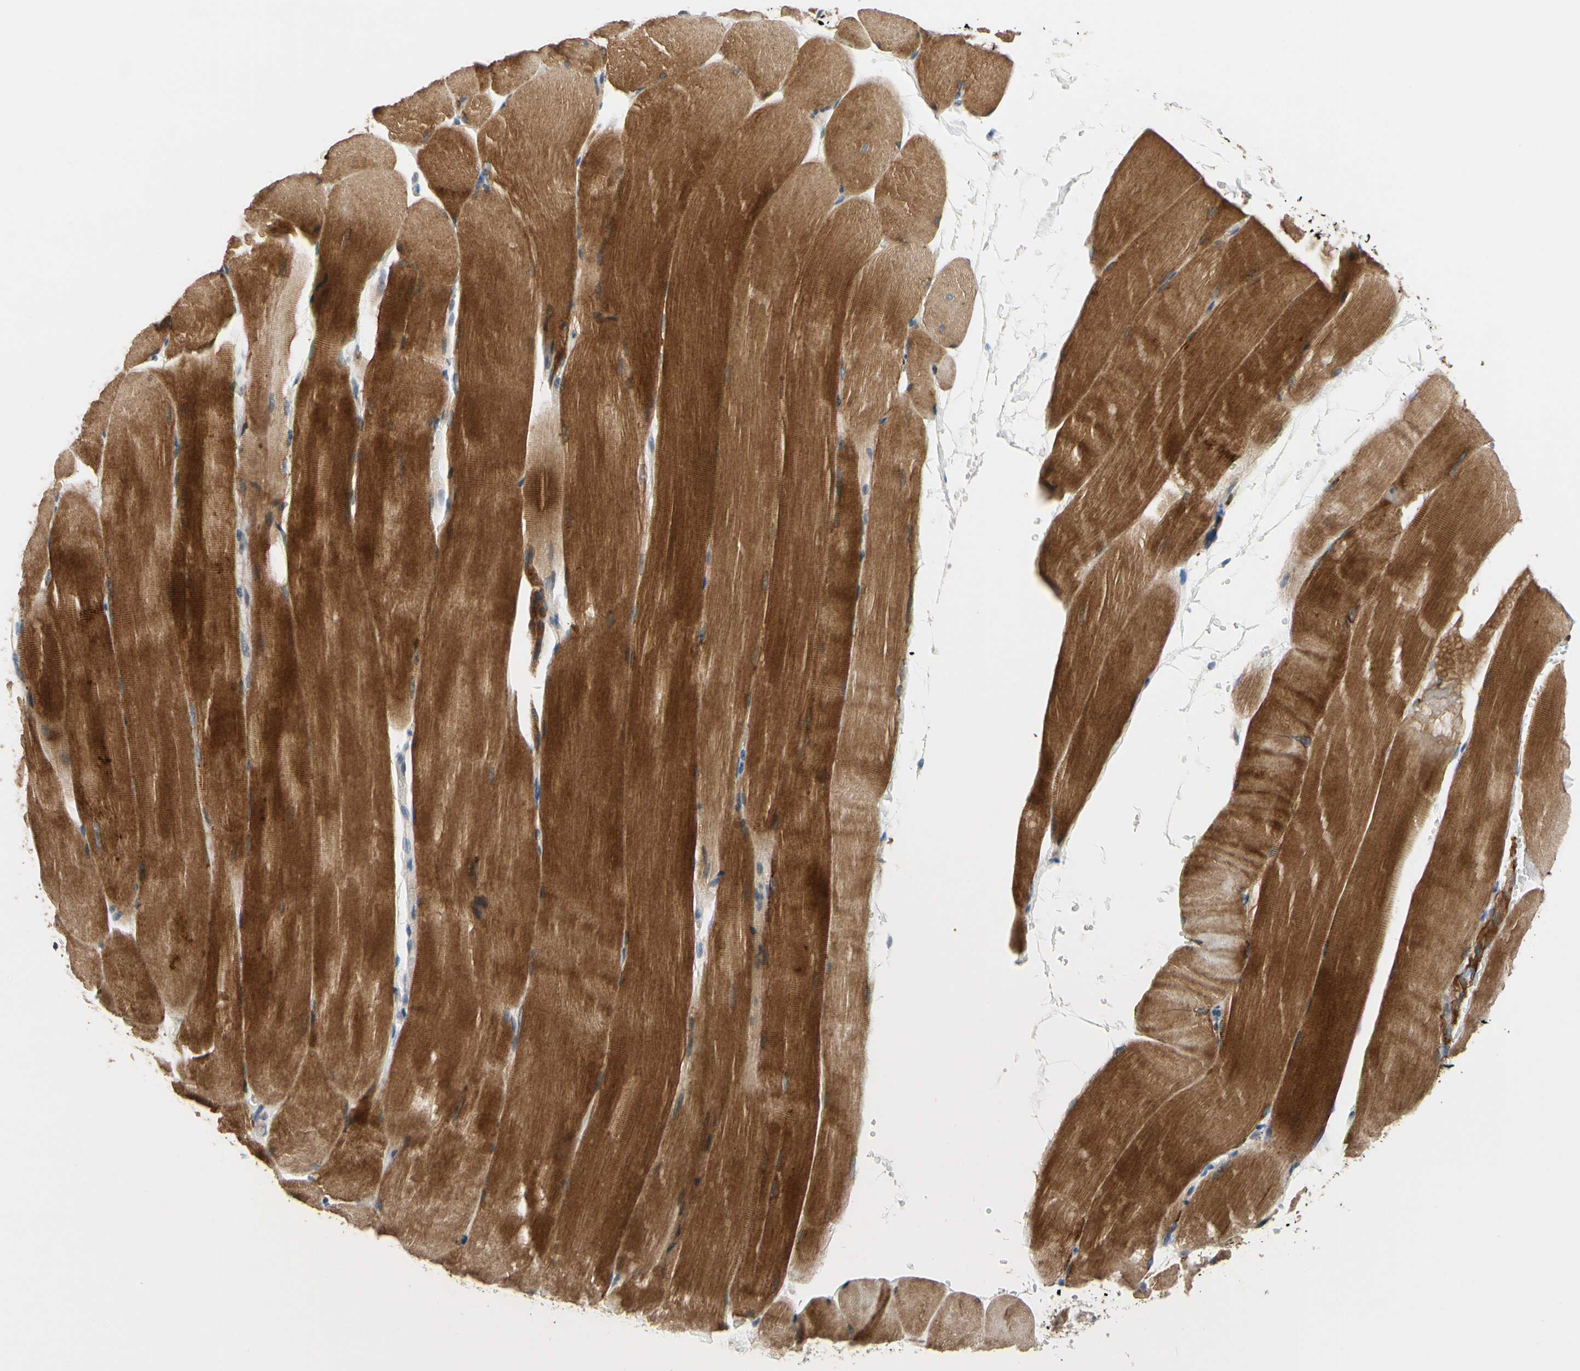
{"staining": {"intensity": "strong", "quantity": ">75%", "location": "cytoplasmic/membranous"}, "tissue": "skeletal muscle", "cell_type": "Myocytes", "image_type": "normal", "snomed": [{"axis": "morphology", "description": "Normal tissue, NOS"}, {"axis": "topography", "description": "Skeletal muscle"}, {"axis": "topography", "description": "Parathyroid gland"}], "caption": "Immunohistochemistry (DAB (3,3'-diaminobenzidine)) staining of benign skeletal muscle shows strong cytoplasmic/membranous protein expression in about >75% of myocytes.", "gene": "SLC27A6", "patient": {"sex": "female", "age": 37}}